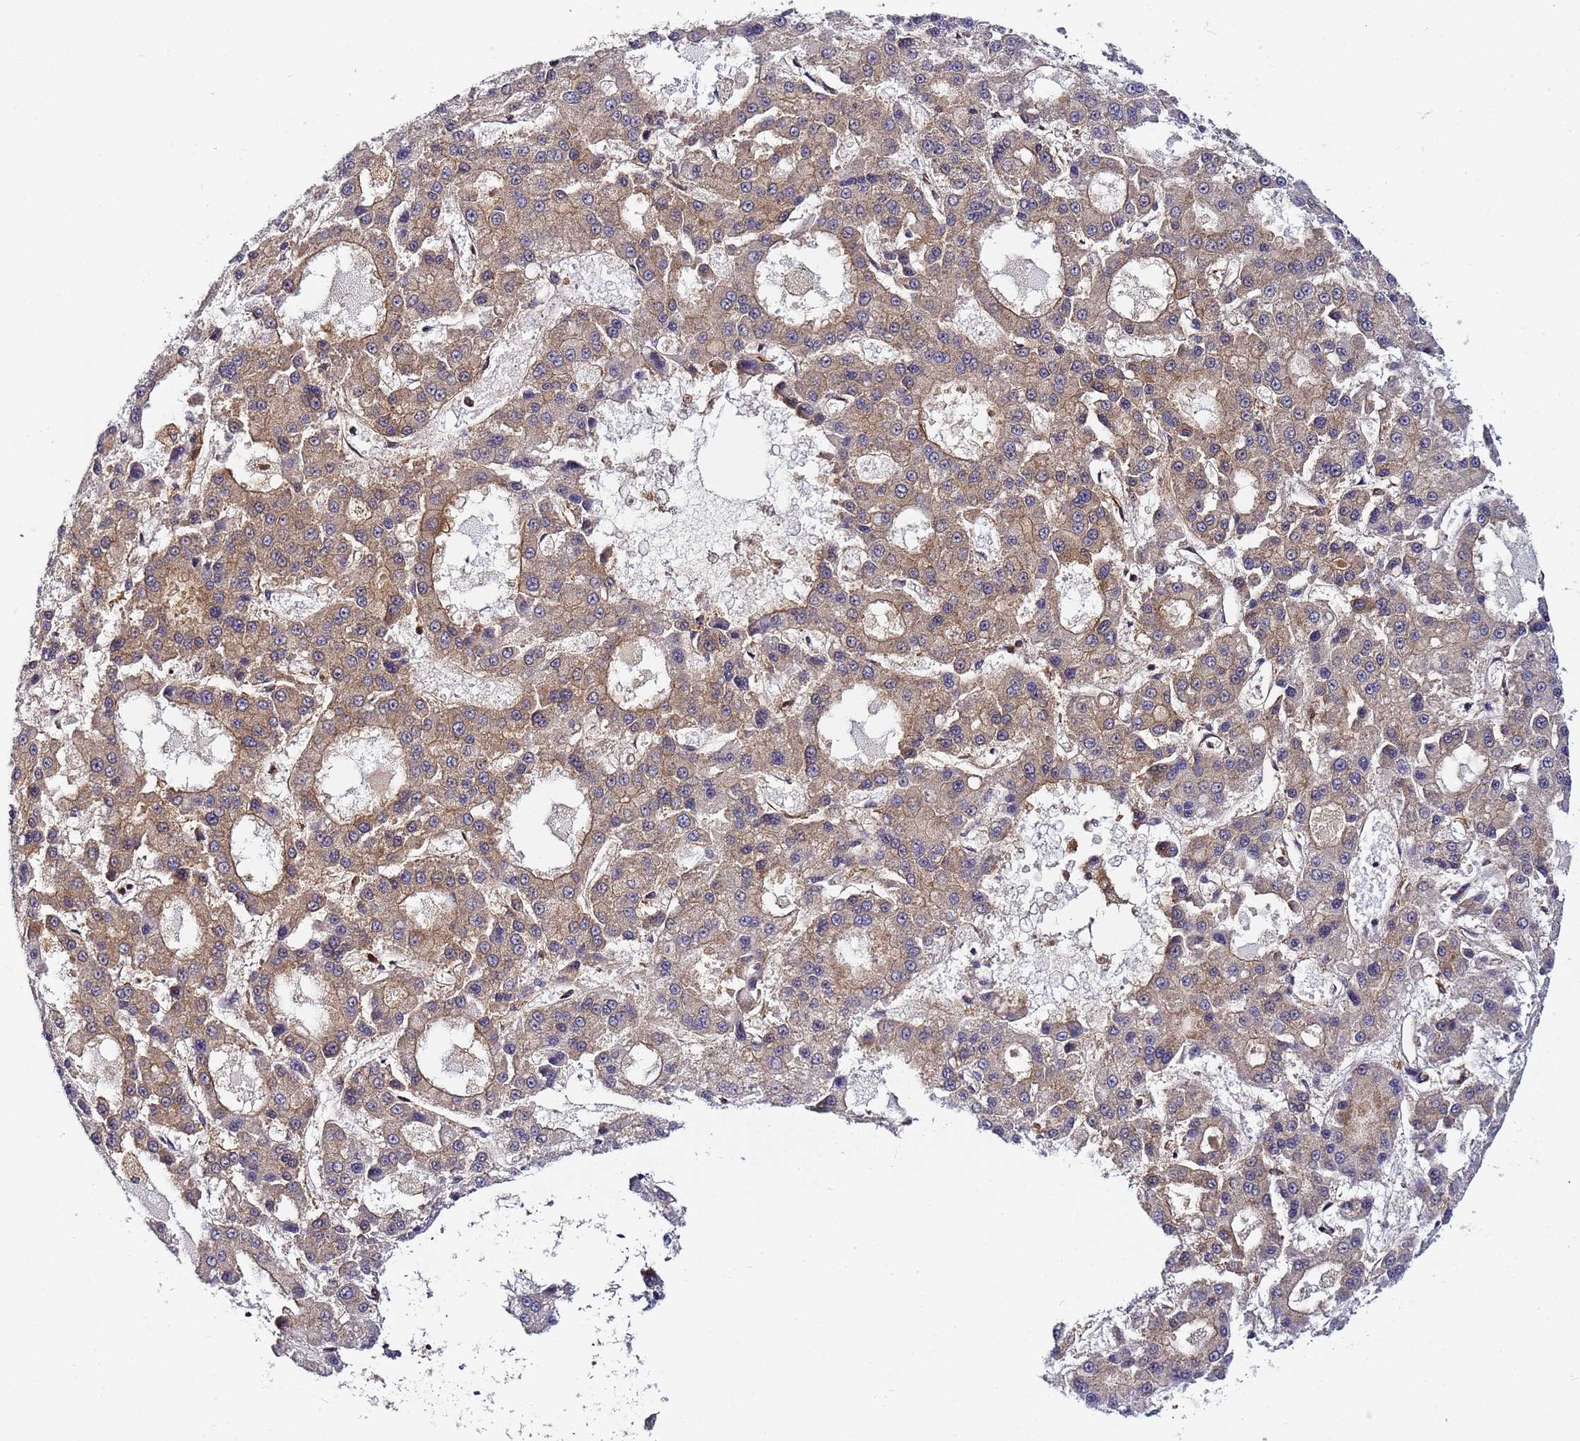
{"staining": {"intensity": "moderate", "quantity": ">75%", "location": "cytoplasmic/membranous"}, "tissue": "liver cancer", "cell_type": "Tumor cells", "image_type": "cancer", "snomed": [{"axis": "morphology", "description": "Carcinoma, Hepatocellular, NOS"}, {"axis": "topography", "description": "Liver"}], "caption": "Protein staining of liver hepatocellular carcinoma tissue demonstrates moderate cytoplasmic/membranous expression in approximately >75% of tumor cells. The protein is shown in brown color, while the nuclei are stained blue.", "gene": "CHM", "patient": {"sex": "male", "age": 70}}